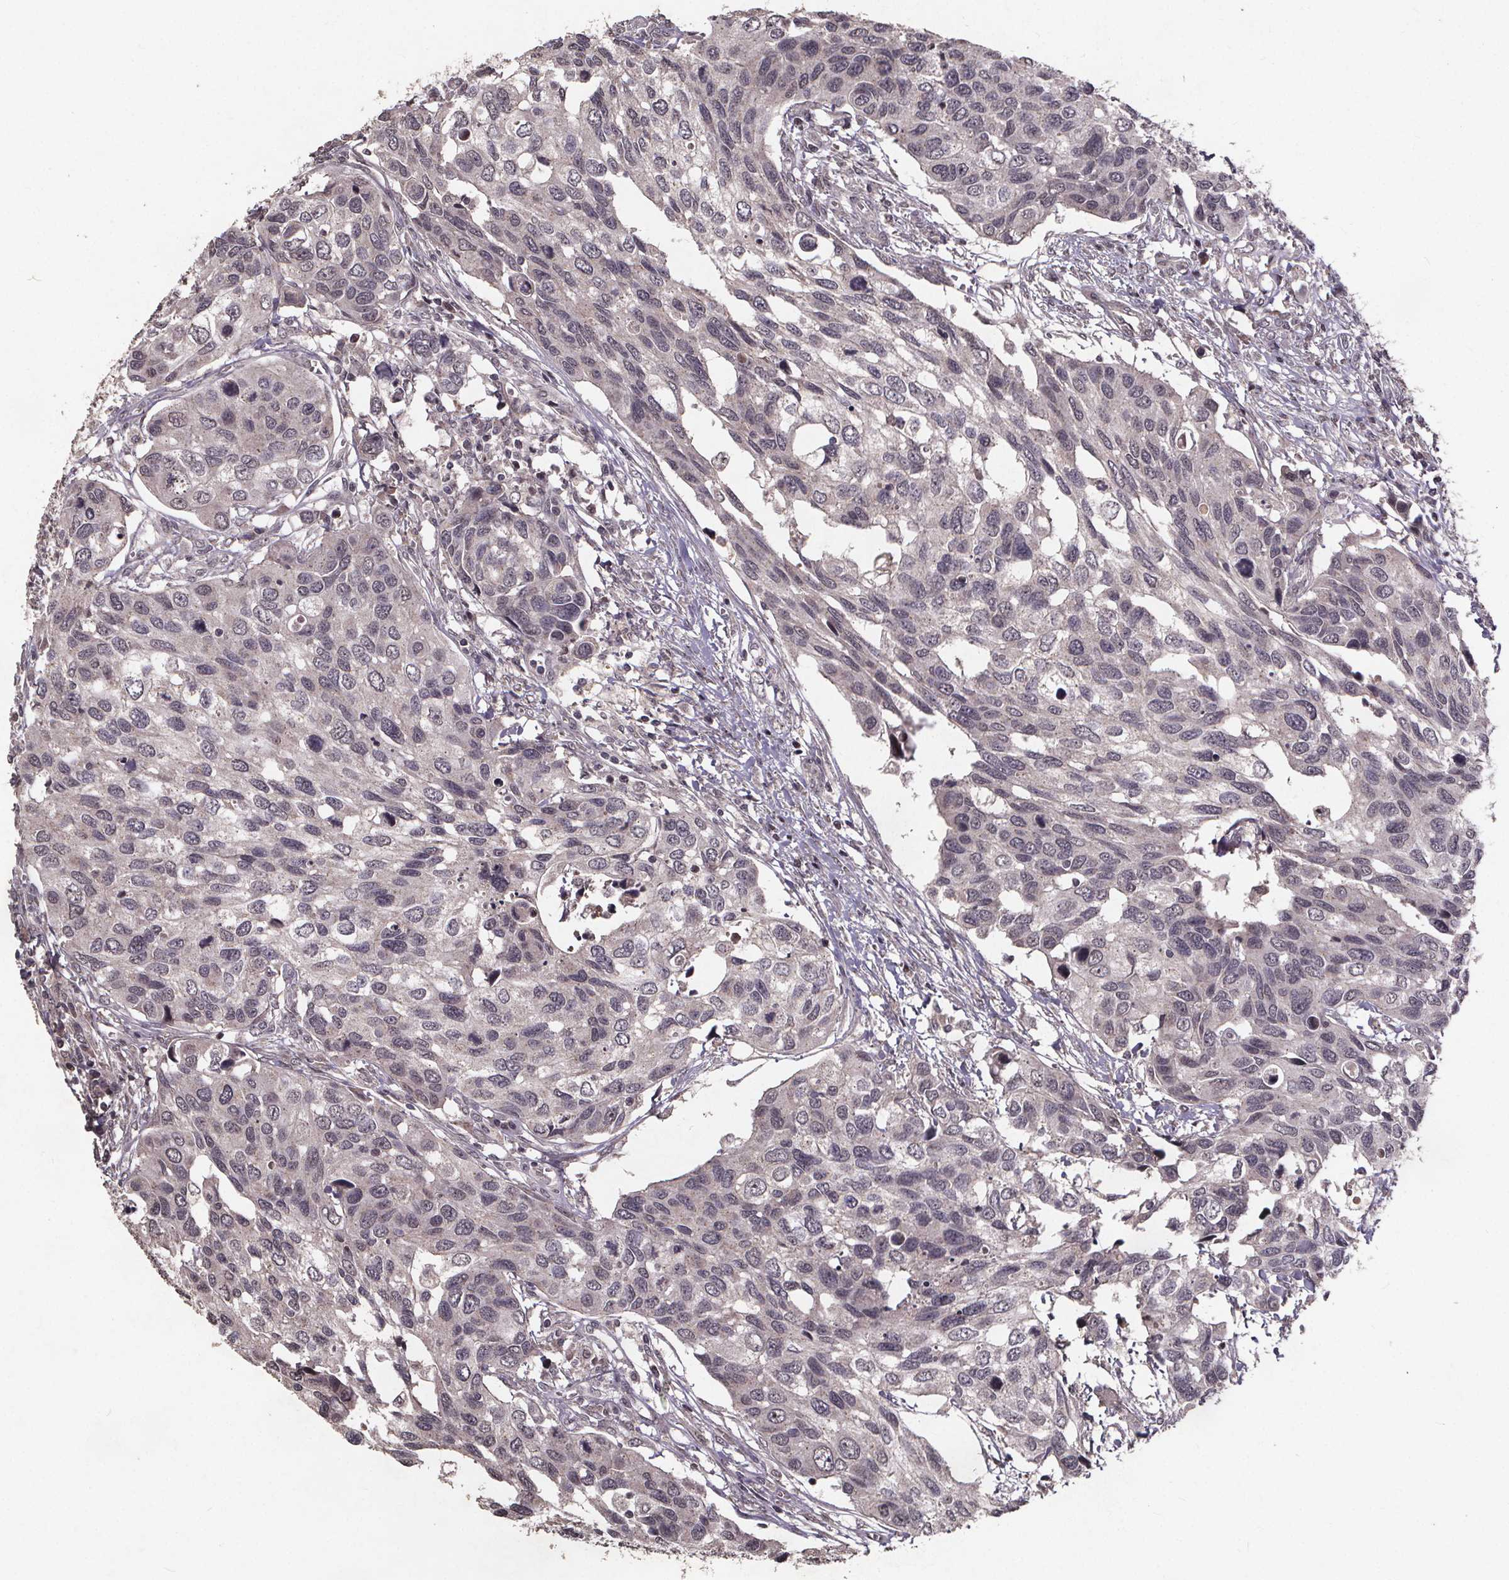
{"staining": {"intensity": "negative", "quantity": "none", "location": "none"}, "tissue": "urothelial cancer", "cell_type": "Tumor cells", "image_type": "cancer", "snomed": [{"axis": "morphology", "description": "Urothelial carcinoma, High grade"}, {"axis": "topography", "description": "Urinary bladder"}], "caption": "There is no significant staining in tumor cells of urothelial cancer. (DAB IHC, high magnification).", "gene": "GPX3", "patient": {"sex": "male", "age": 60}}